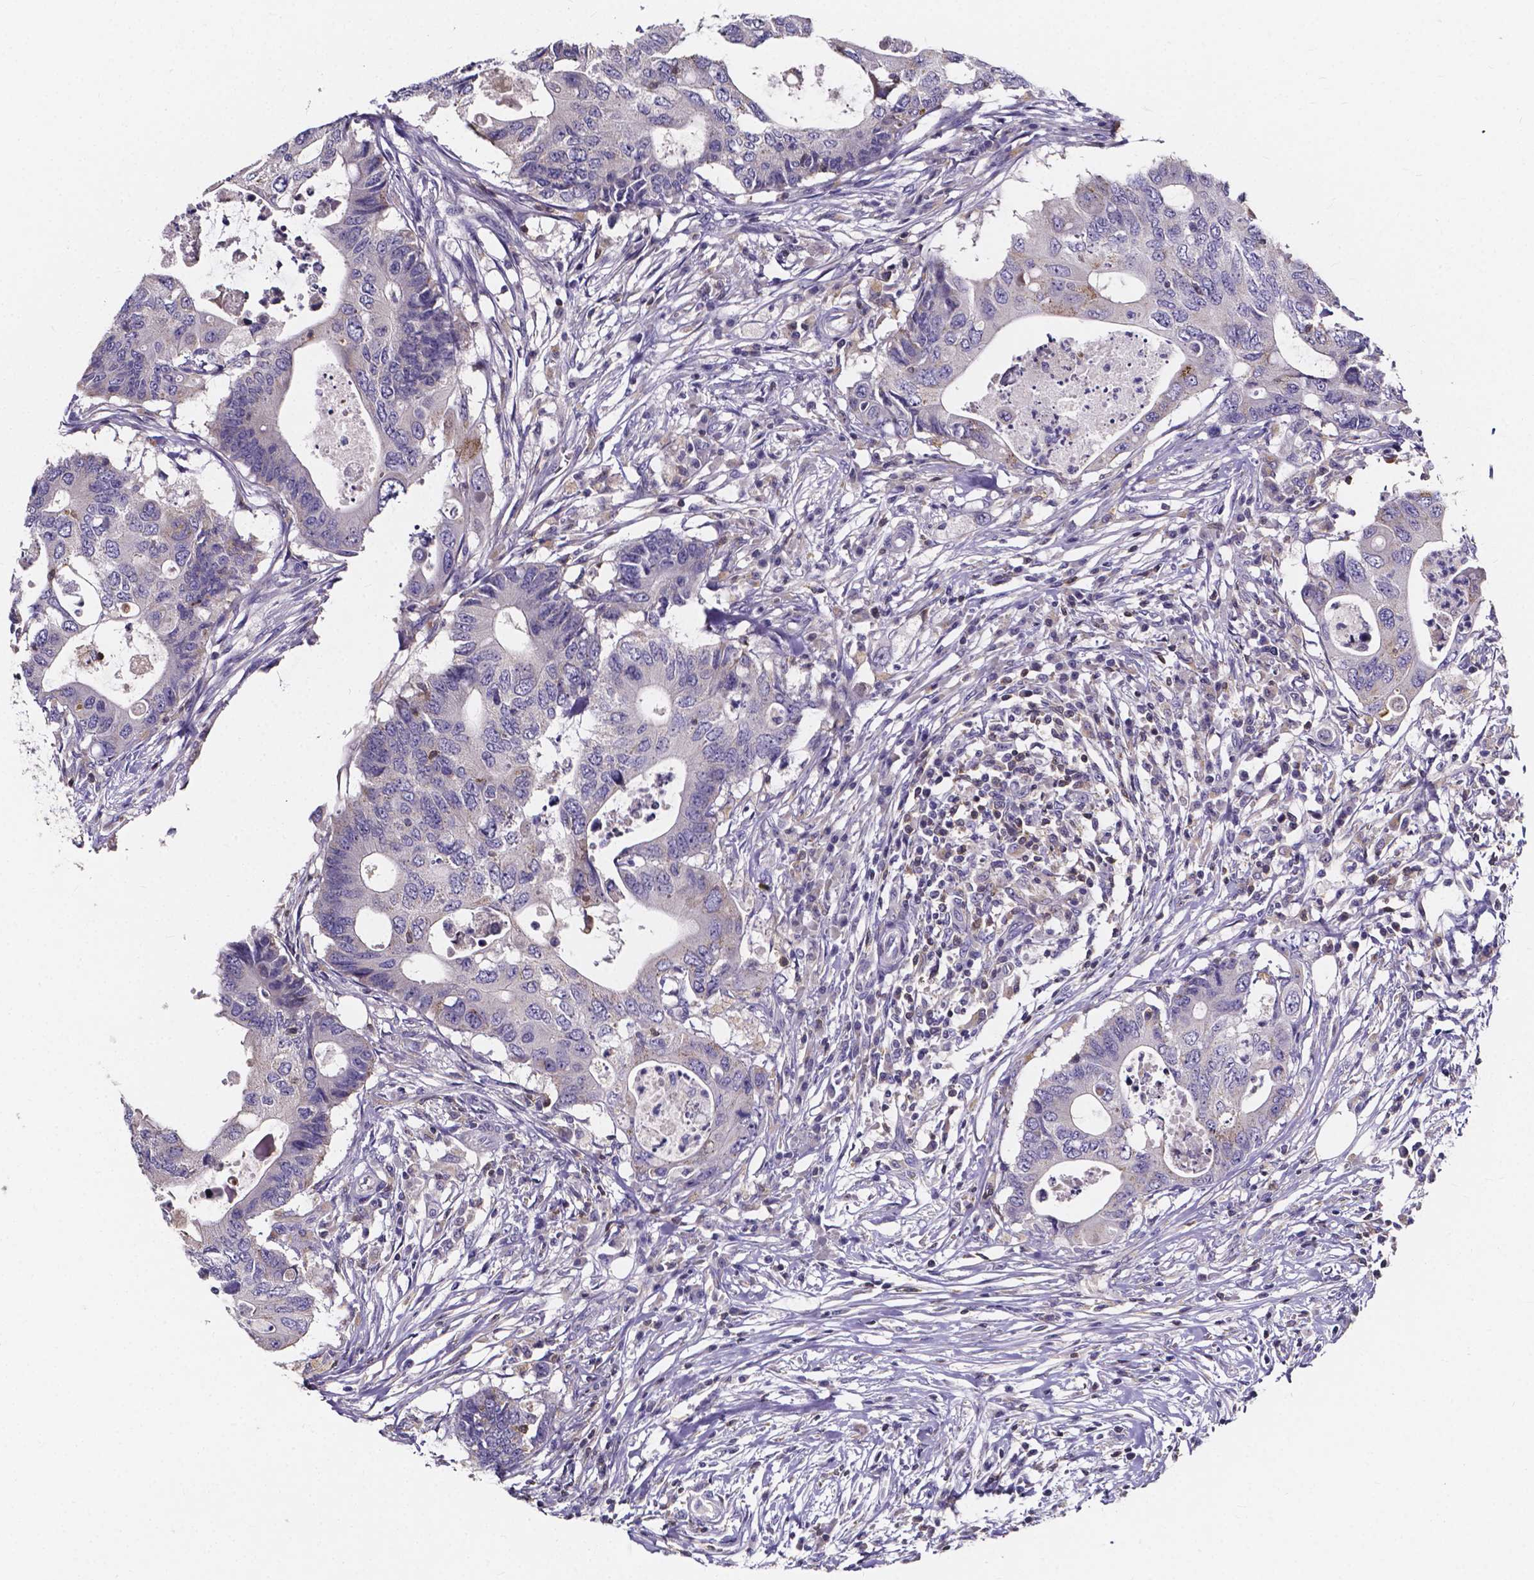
{"staining": {"intensity": "weak", "quantity": "<25%", "location": "cytoplasmic/membranous"}, "tissue": "colorectal cancer", "cell_type": "Tumor cells", "image_type": "cancer", "snomed": [{"axis": "morphology", "description": "Adenocarcinoma, NOS"}, {"axis": "topography", "description": "Colon"}], "caption": "IHC histopathology image of human adenocarcinoma (colorectal) stained for a protein (brown), which reveals no staining in tumor cells. (DAB IHC, high magnification).", "gene": "THEMIS", "patient": {"sex": "male", "age": 71}}